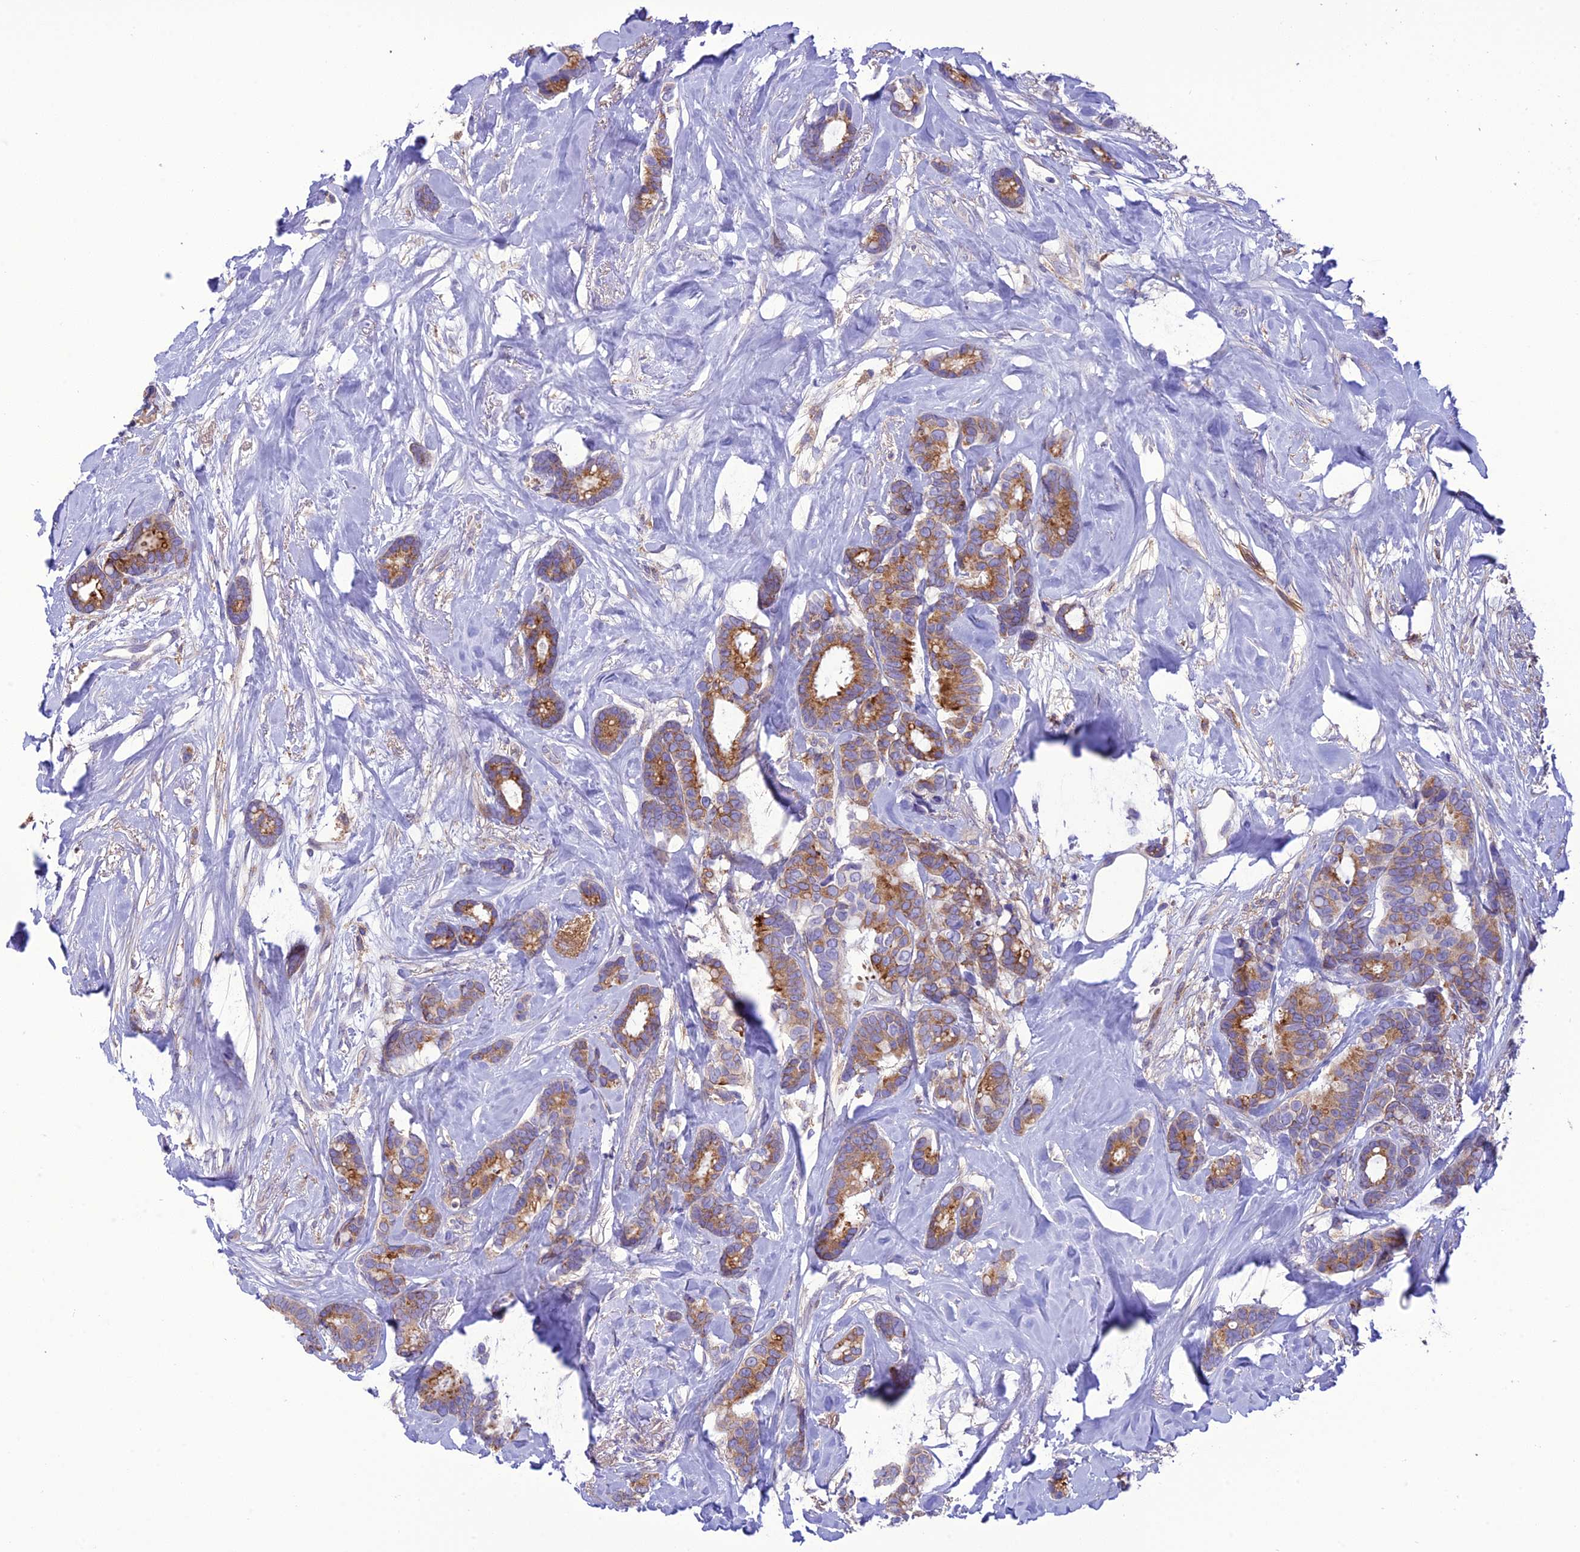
{"staining": {"intensity": "moderate", "quantity": "25%-75%", "location": "cytoplasmic/membranous"}, "tissue": "breast cancer", "cell_type": "Tumor cells", "image_type": "cancer", "snomed": [{"axis": "morphology", "description": "Duct carcinoma"}, {"axis": "topography", "description": "Breast"}], "caption": "IHC (DAB (3,3'-diaminobenzidine)) staining of intraductal carcinoma (breast) shows moderate cytoplasmic/membranous protein expression in approximately 25%-75% of tumor cells.", "gene": "JMY", "patient": {"sex": "female", "age": 87}}